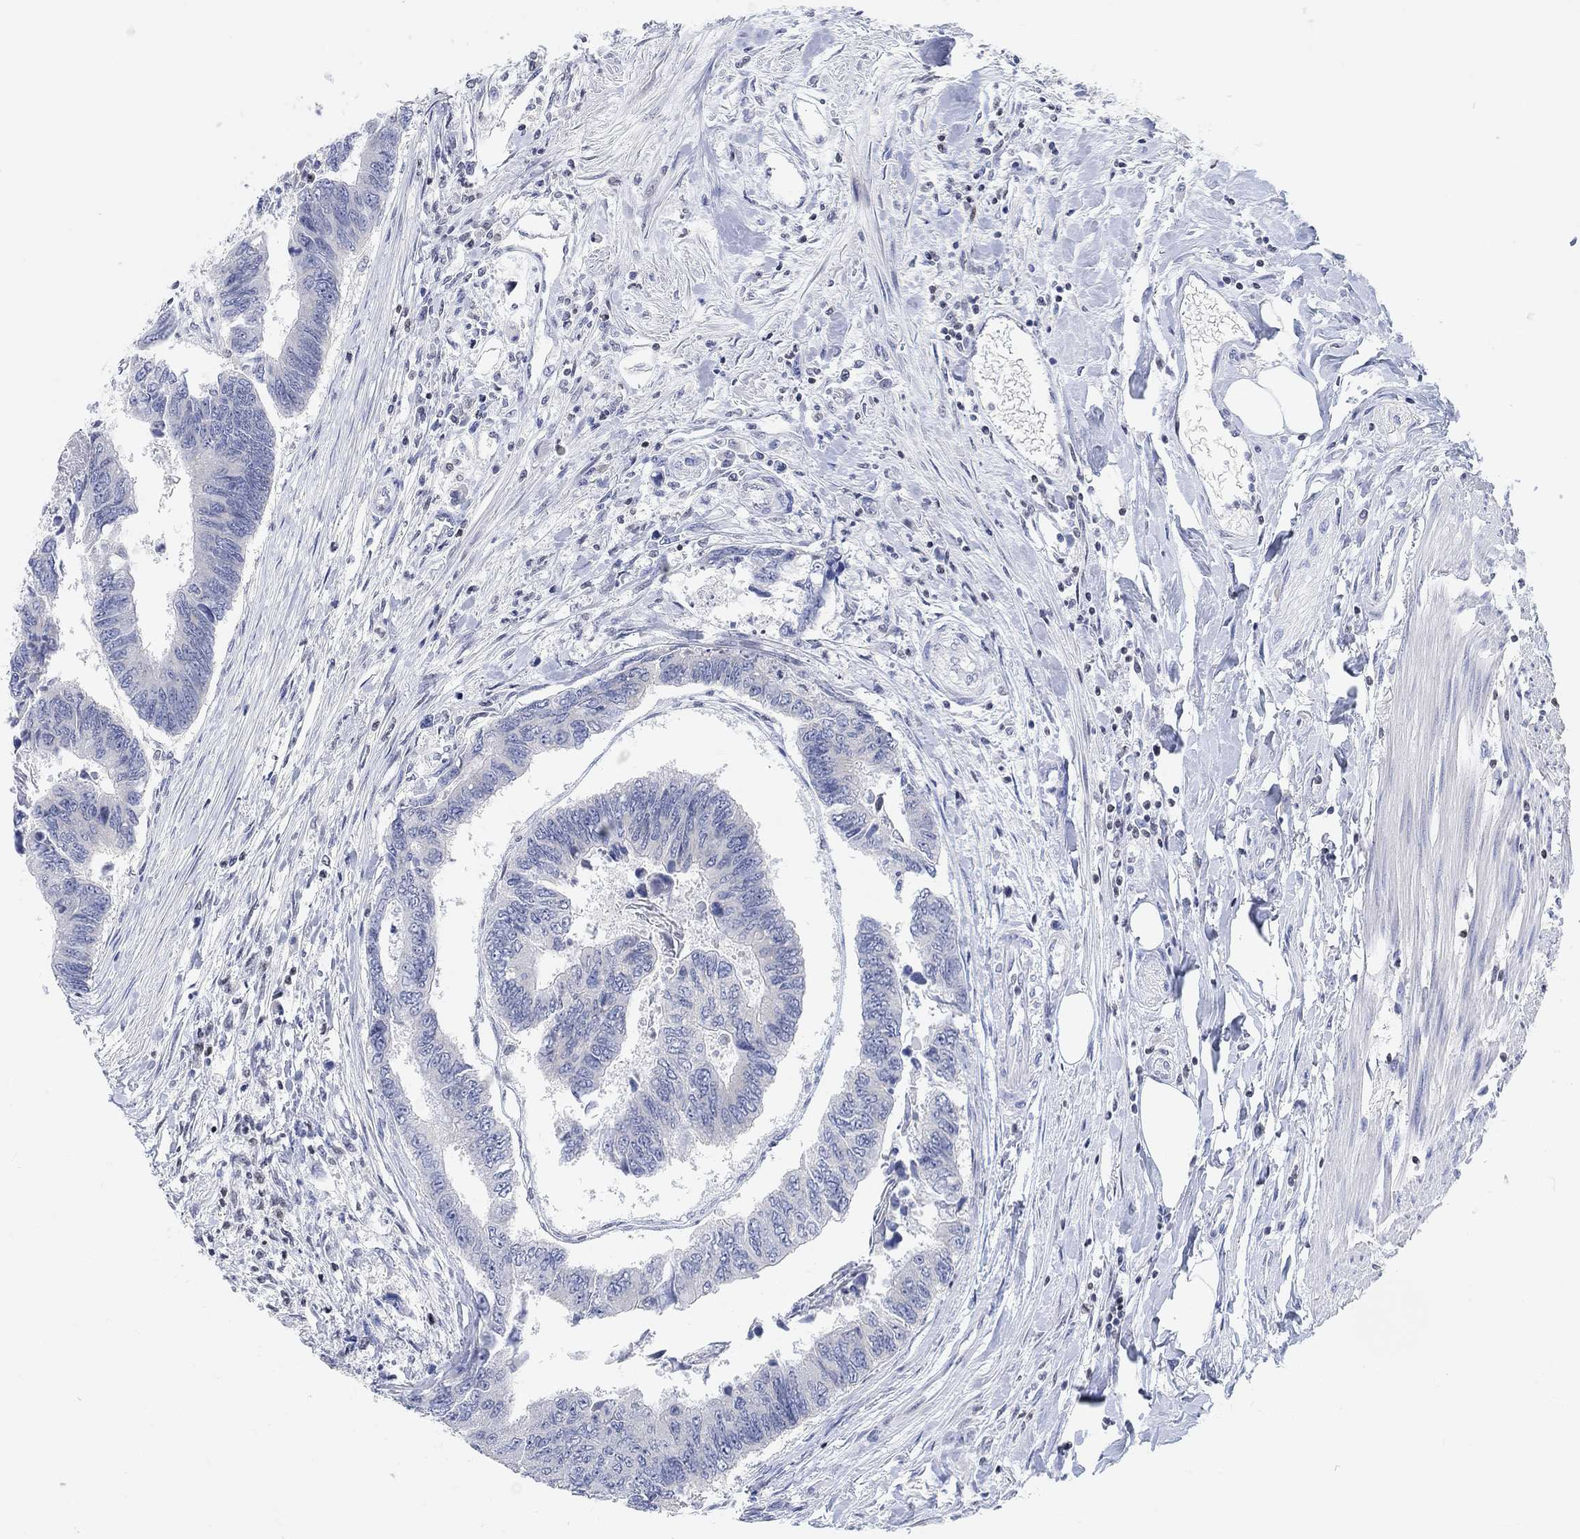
{"staining": {"intensity": "negative", "quantity": "none", "location": "none"}, "tissue": "colorectal cancer", "cell_type": "Tumor cells", "image_type": "cancer", "snomed": [{"axis": "morphology", "description": "Adenocarcinoma, NOS"}, {"axis": "topography", "description": "Colon"}], "caption": "Immunohistochemical staining of human adenocarcinoma (colorectal) displays no significant positivity in tumor cells.", "gene": "ATP6V1E2", "patient": {"sex": "female", "age": 65}}